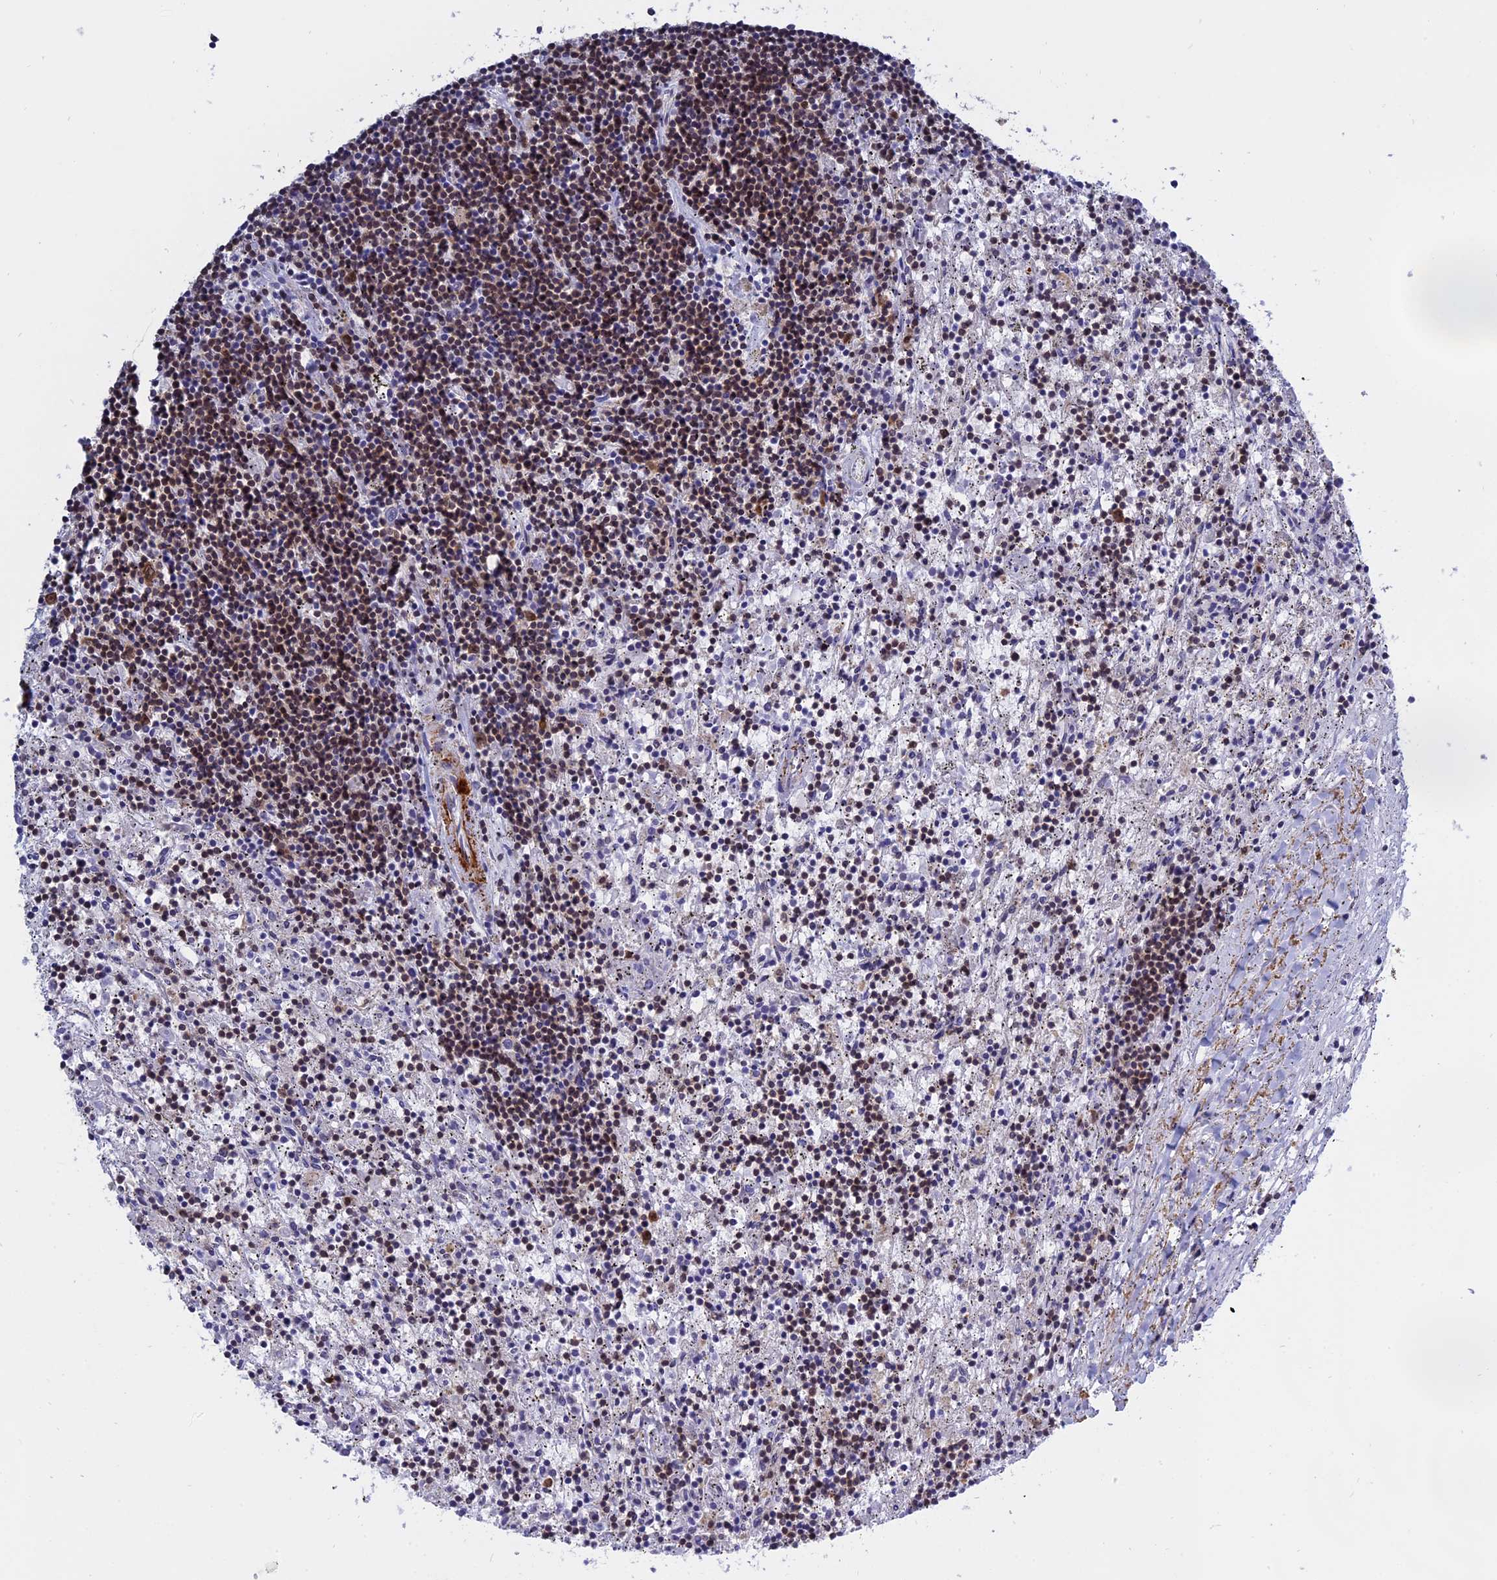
{"staining": {"intensity": "moderate", "quantity": "25%-75%", "location": "nuclear"}, "tissue": "lymphoma", "cell_type": "Tumor cells", "image_type": "cancer", "snomed": [{"axis": "morphology", "description": "Malignant lymphoma, non-Hodgkin's type, Low grade"}, {"axis": "topography", "description": "Spleen"}], "caption": "A histopathology image showing moderate nuclear expression in approximately 25%-75% of tumor cells in low-grade malignant lymphoma, non-Hodgkin's type, as visualized by brown immunohistochemical staining.", "gene": "NAA10", "patient": {"sex": "male", "age": 76}}